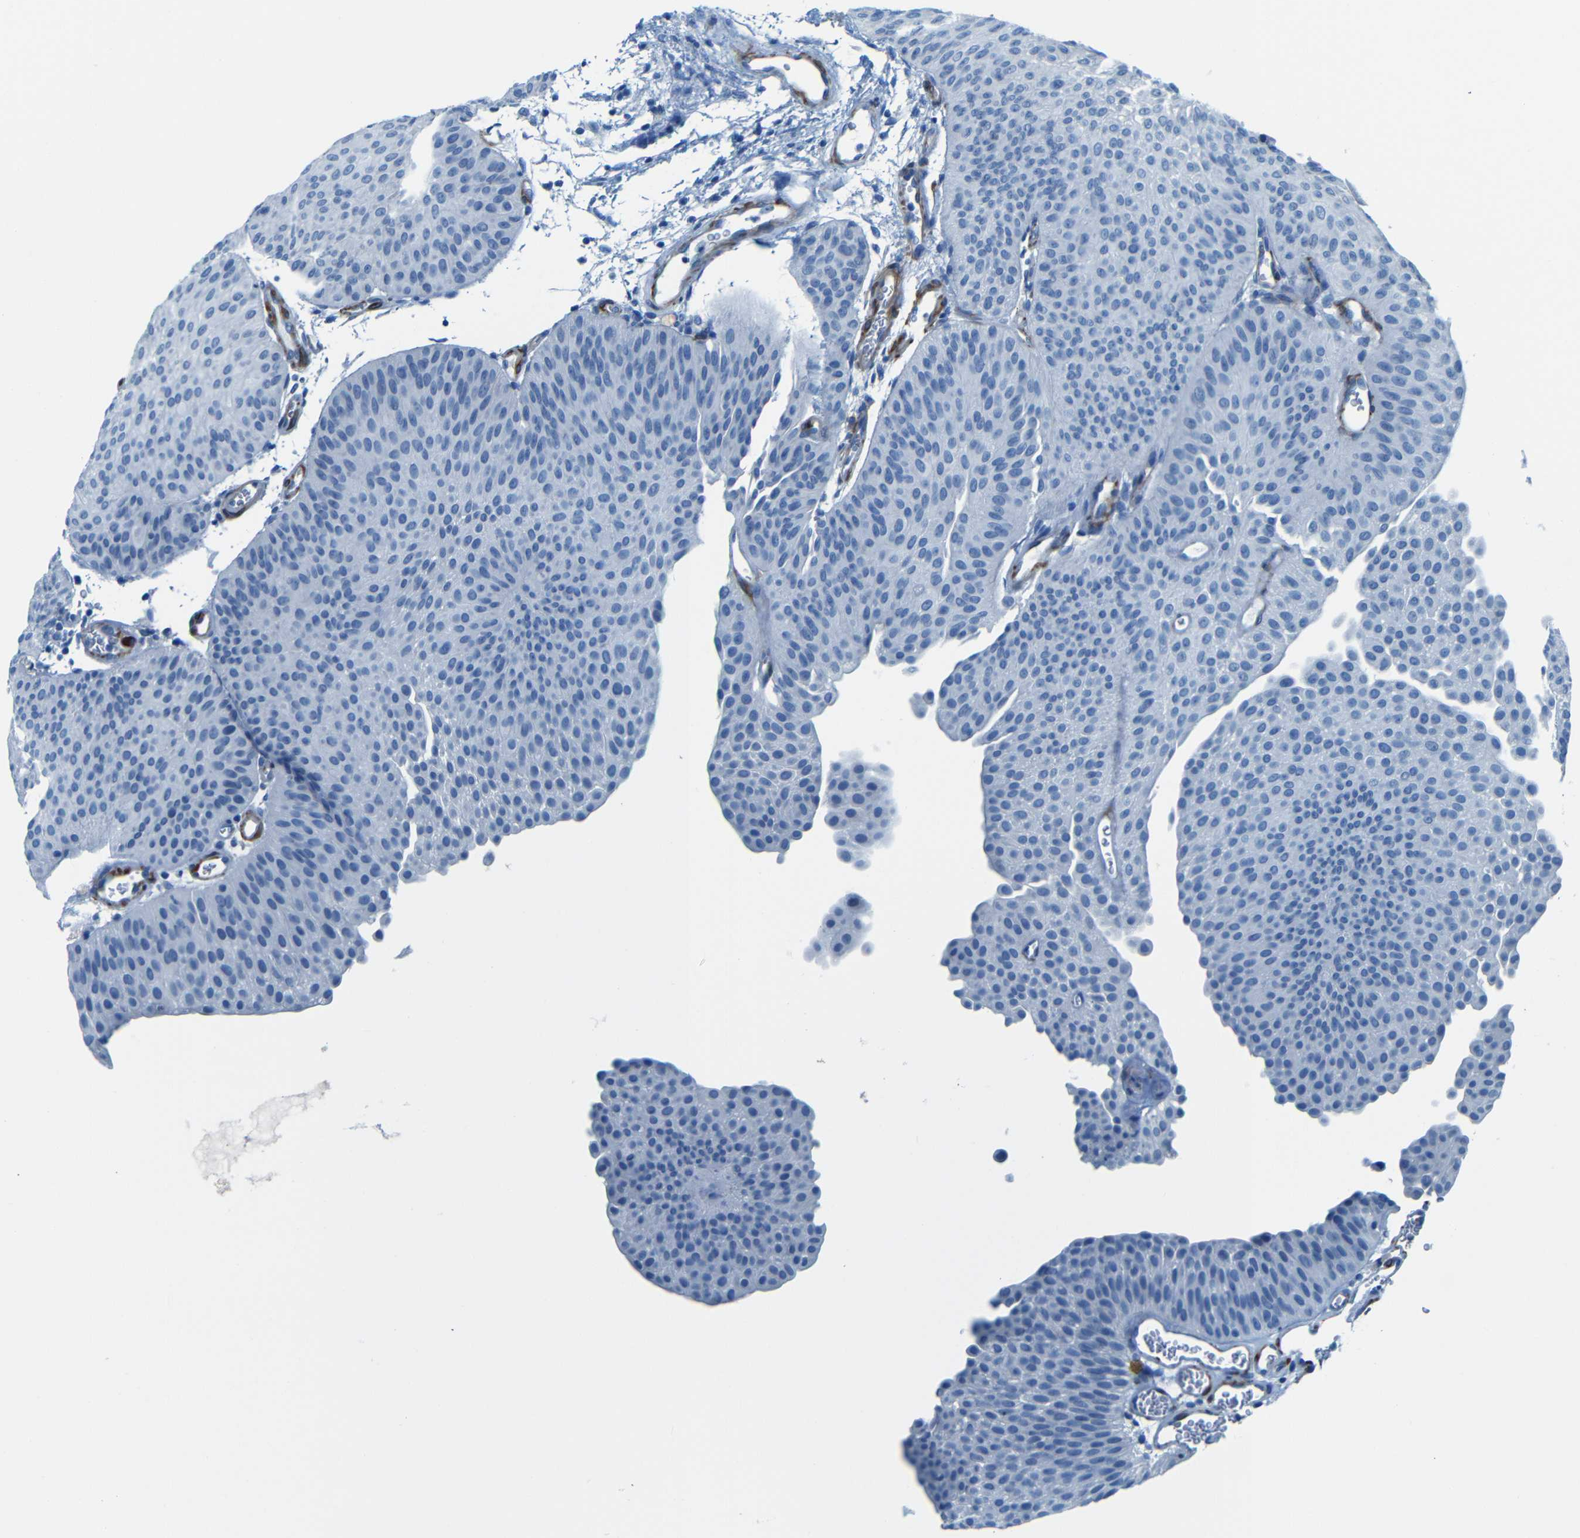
{"staining": {"intensity": "negative", "quantity": "none", "location": "none"}, "tissue": "urothelial cancer", "cell_type": "Tumor cells", "image_type": "cancer", "snomed": [{"axis": "morphology", "description": "Urothelial carcinoma, Low grade"}, {"axis": "topography", "description": "Urinary bladder"}], "caption": "There is no significant expression in tumor cells of low-grade urothelial carcinoma.", "gene": "MAP2", "patient": {"sex": "female", "age": 60}}